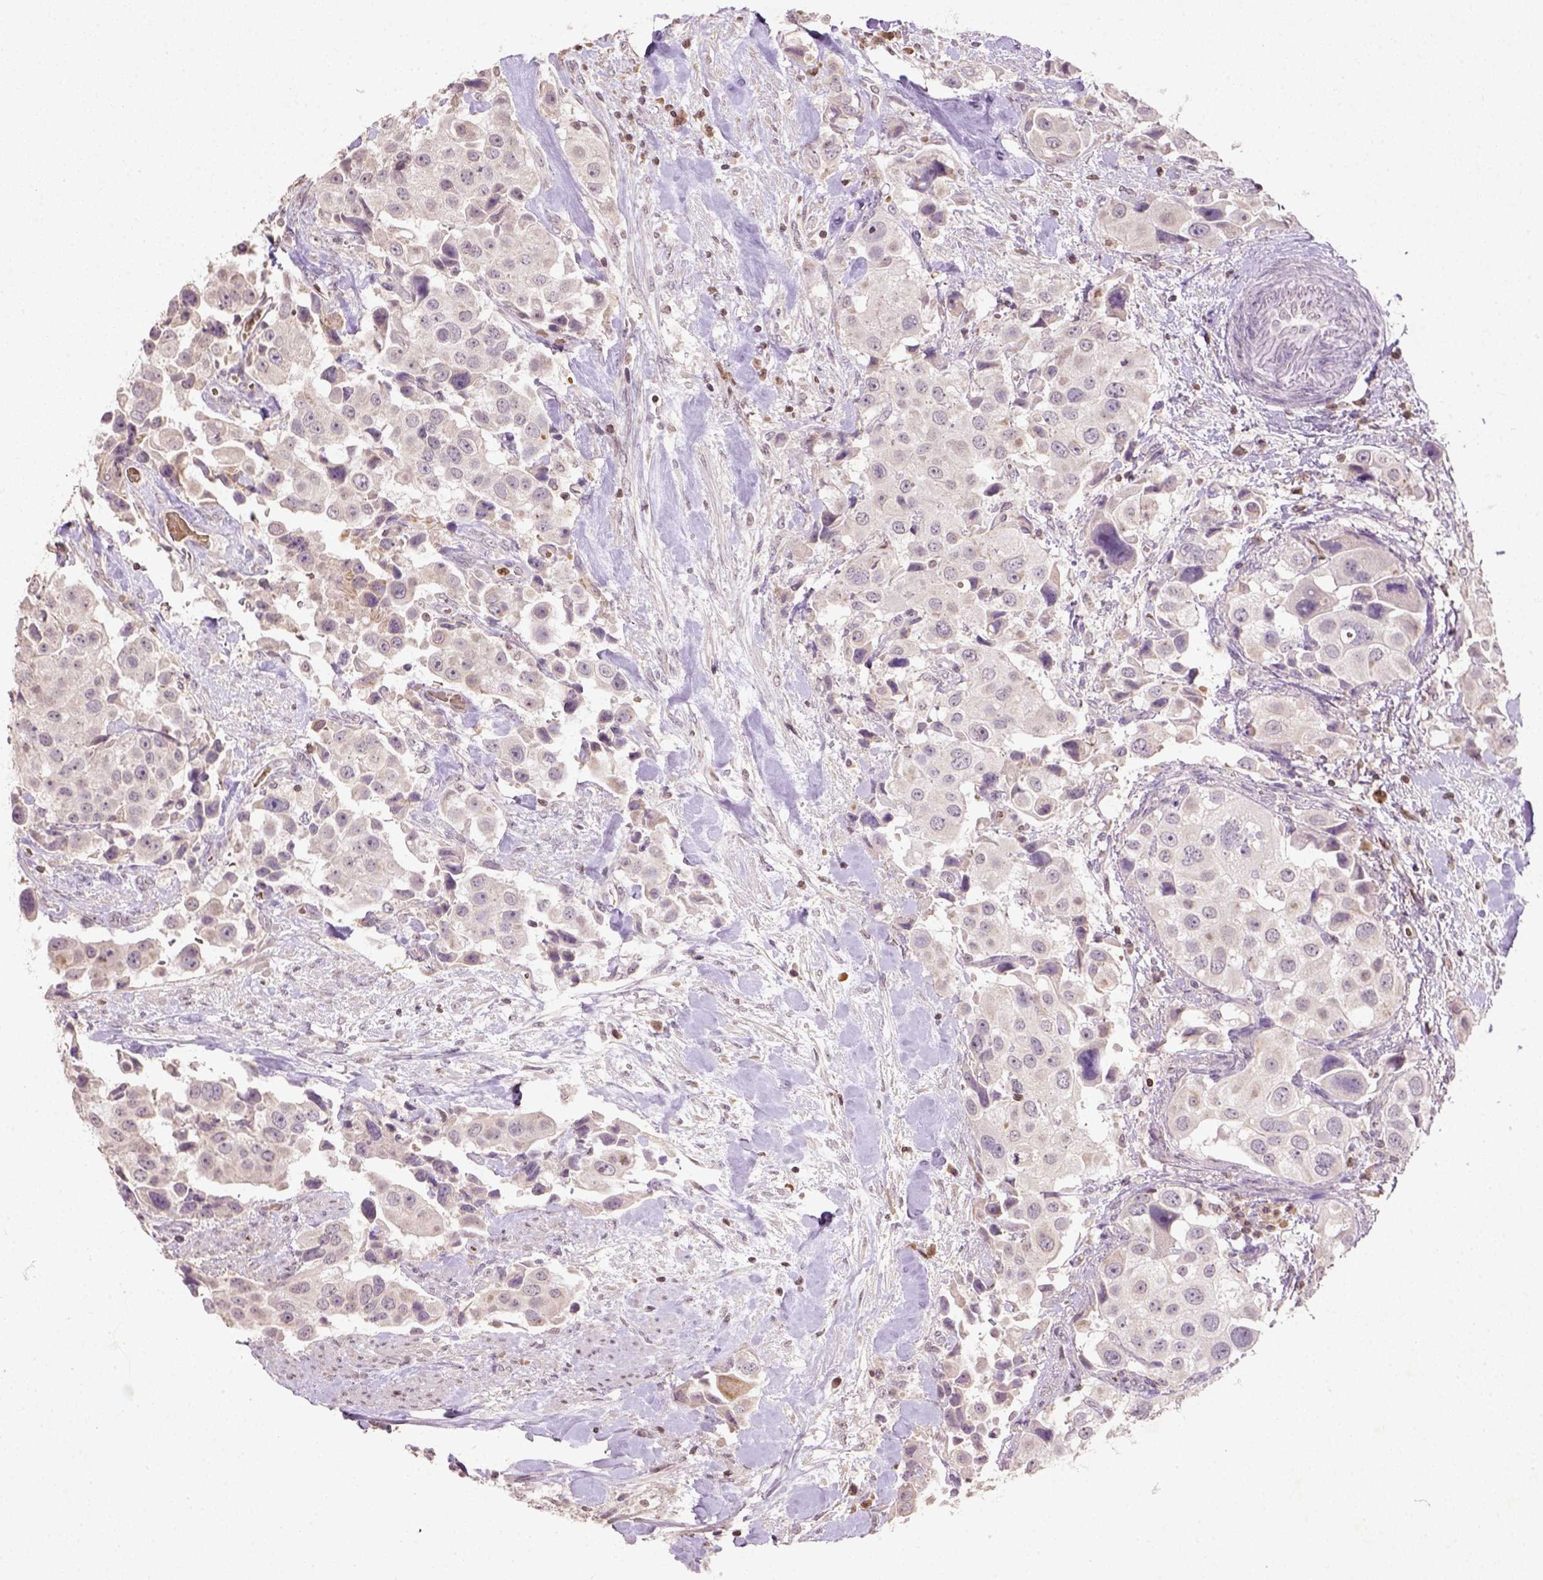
{"staining": {"intensity": "negative", "quantity": "none", "location": "none"}, "tissue": "urothelial cancer", "cell_type": "Tumor cells", "image_type": "cancer", "snomed": [{"axis": "morphology", "description": "Urothelial carcinoma, High grade"}, {"axis": "topography", "description": "Urinary bladder"}], "caption": "Immunohistochemistry (IHC) histopathology image of neoplastic tissue: human high-grade urothelial carcinoma stained with DAB demonstrates no significant protein positivity in tumor cells.", "gene": "NUDT3", "patient": {"sex": "female", "age": 64}}